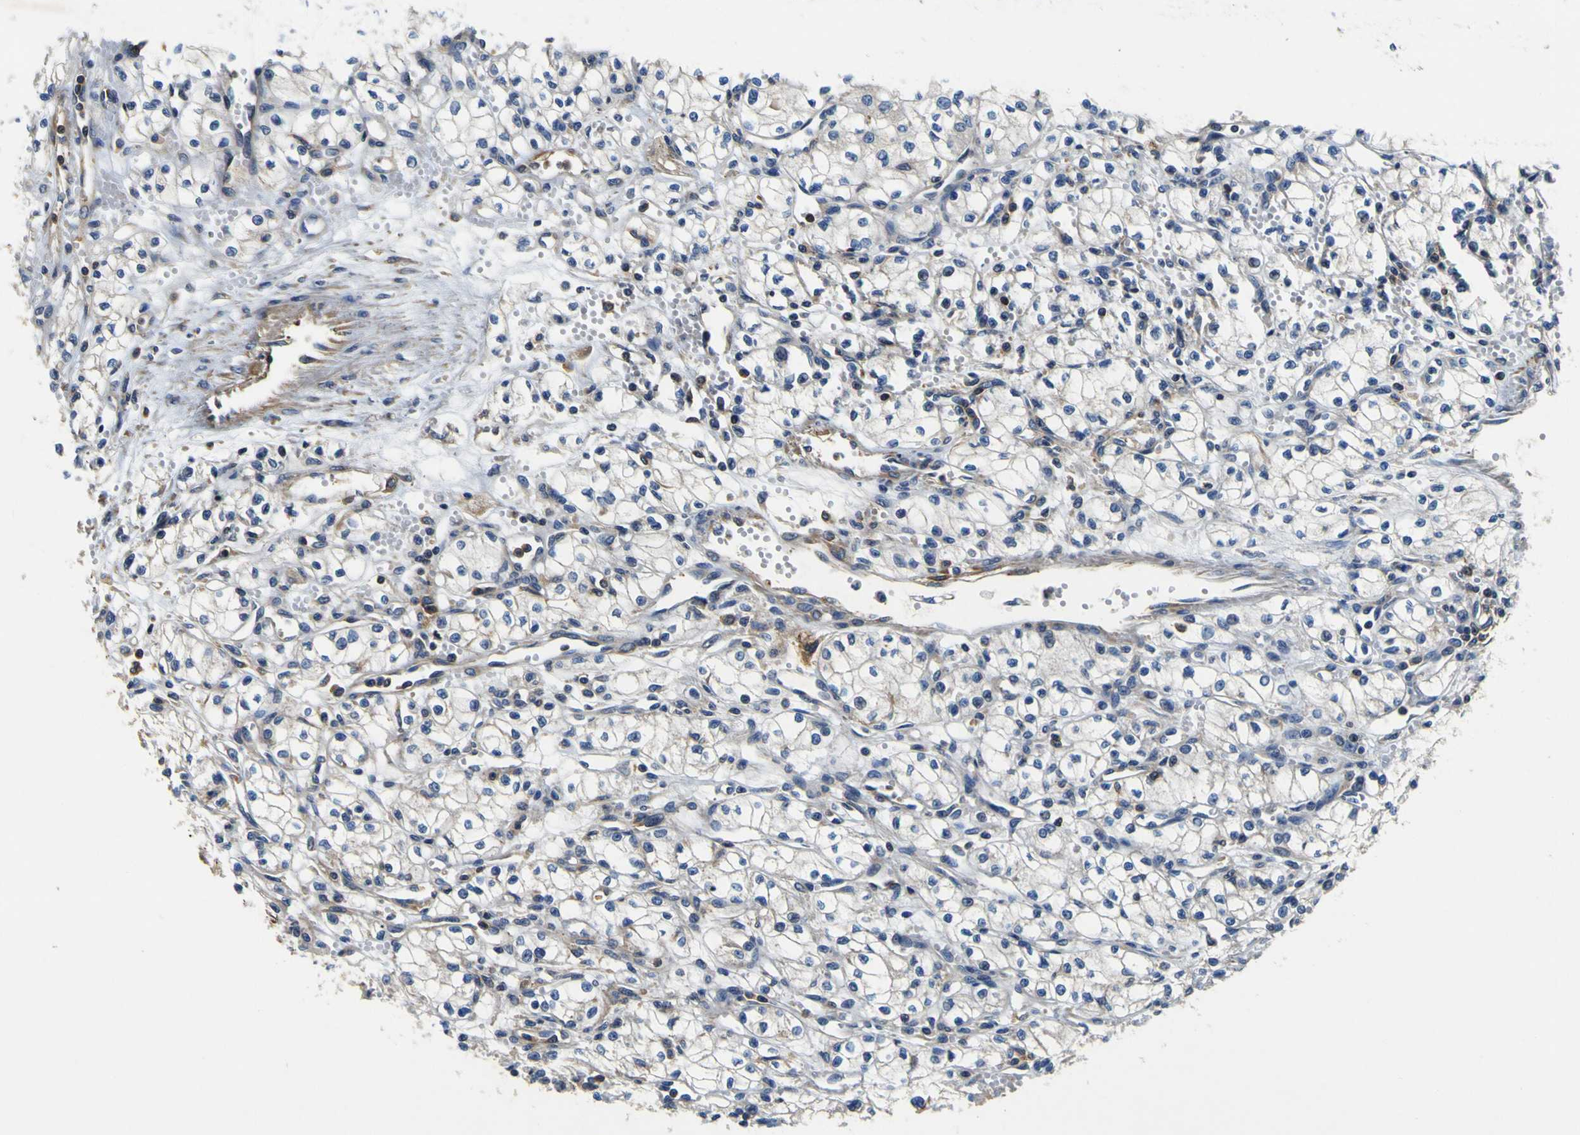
{"staining": {"intensity": "negative", "quantity": "none", "location": "none"}, "tissue": "renal cancer", "cell_type": "Tumor cells", "image_type": "cancer", "snomed": [{"axis": "morphology", "description": "Normal tissue, NOS"}, {"axis": "morphology", "description": "Adenocarcinoma, NOS"}, {"axis": "topography", "description": "Kidney"}], "caption": "This photomicrograph is of renal cancer (adenocarcinoma) stained with immunohistochemistry to label a protein in brown with the nuclei are counter-stained blue. There is no staining in tumor cells. Brightfield microscopy of immunohistochemistry (IHC) stained with DAB (brown) and hematoxylin (blue), captured at high magnification.", "gene": "CNR2", "patient": {"sex": "male", "age": 59}}